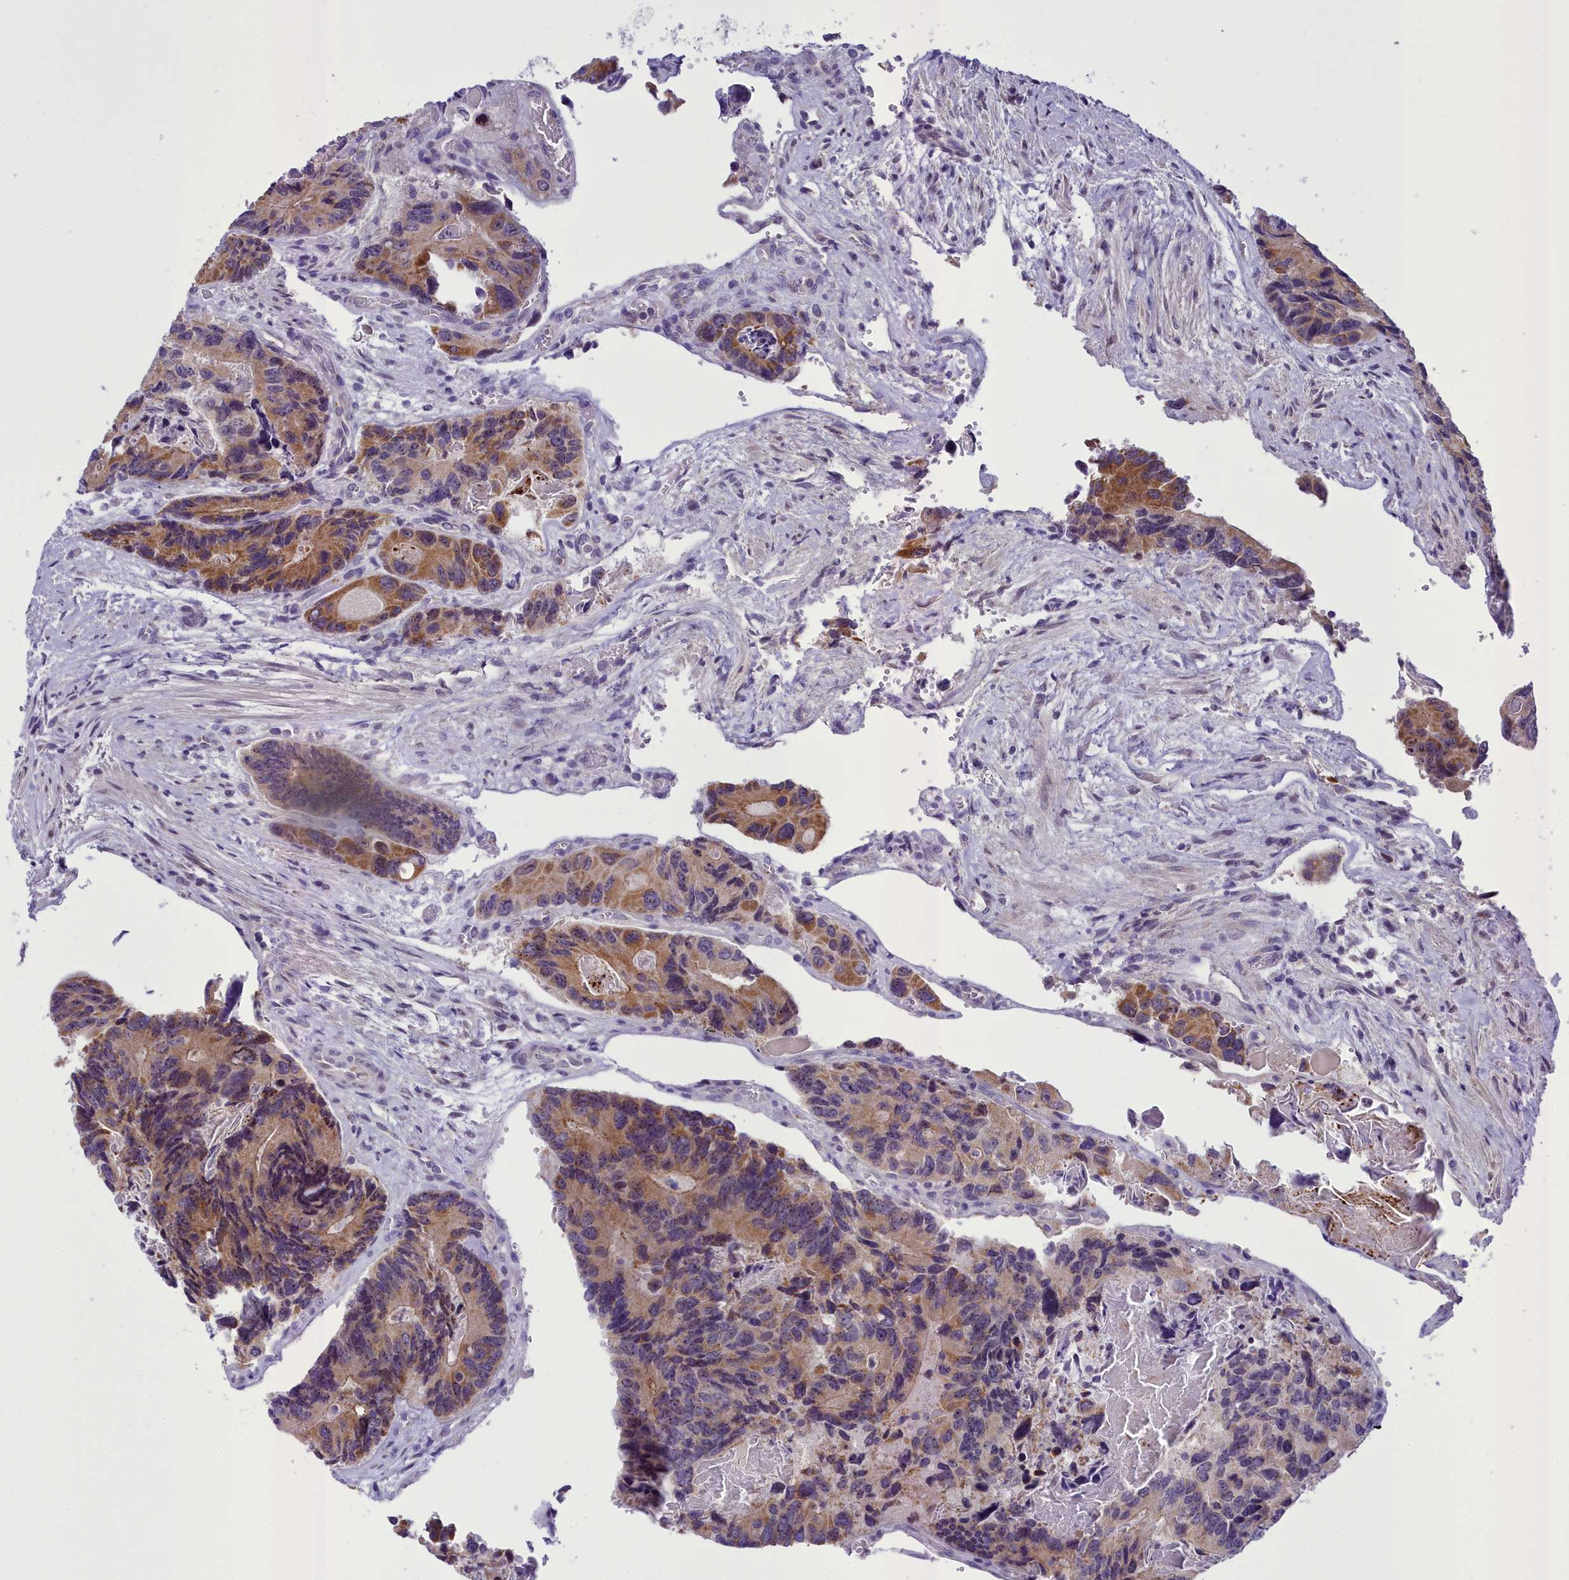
{"staining": {"intensity": "moderate", "quantity": ">75%", "location": "cytoplasmic/membranous"}, "tissue": "colorectal cancer", "cell_type": "Tumor cells", "image_type": "cancer", "snomed": [{"axis": "morphology", "description": "Adenocarcinoma, NOS"}, {"axis": "topography", "description": "Colon"}], "caption": "An image of colorectal cancer (adenocarcinoma) stained for a protein demonstrates moderate cytoplasmic/membranous brown staining in tumor cells. (DAB IHC with brightfield microscopy, high magnification).", "gene": "B9D2", "patient": {"sex": "male", "age": 84}}